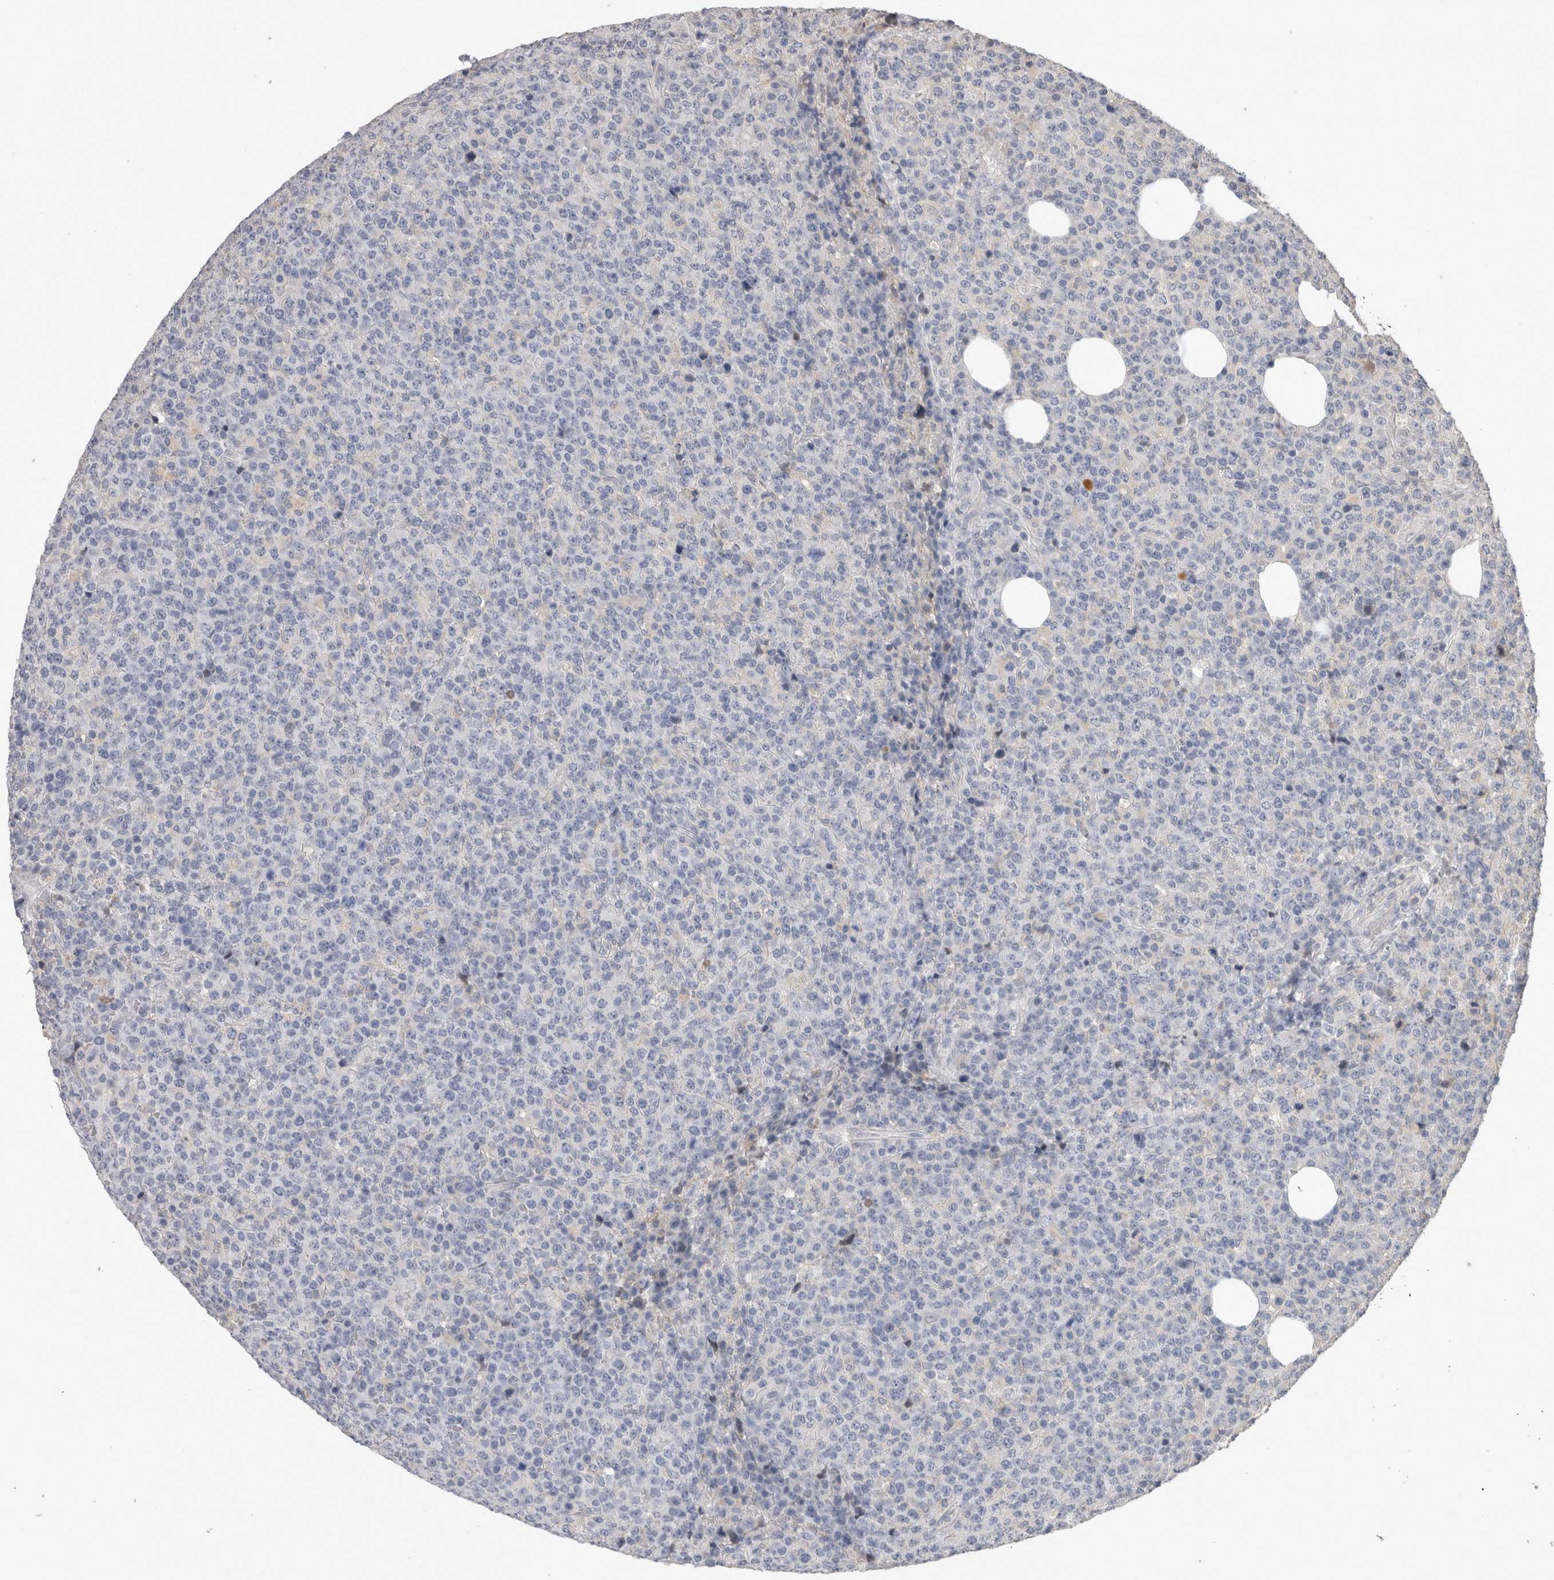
{"staining": {"intensity": "negative", "quantity": "none", "location": "none"}, "tissue": "lymphoma", "cell_type": "Tumor cells", "image_type": "cancer", "snomed": [{"axis": "morphology", "description": "Malignant lymphoma, non-Hodgkin's type, High grade"}, {"axis": "topography", "description": "Lymph node"}], "caption": "This is a image of immunohistochemistry (IHC) staining of high-grade malignant lymphoma, non-Hodgkin's type, which shows no expression in tumor cells.", "gene": "FHOD3", "patient": {"sex": "male", "age": 13}}